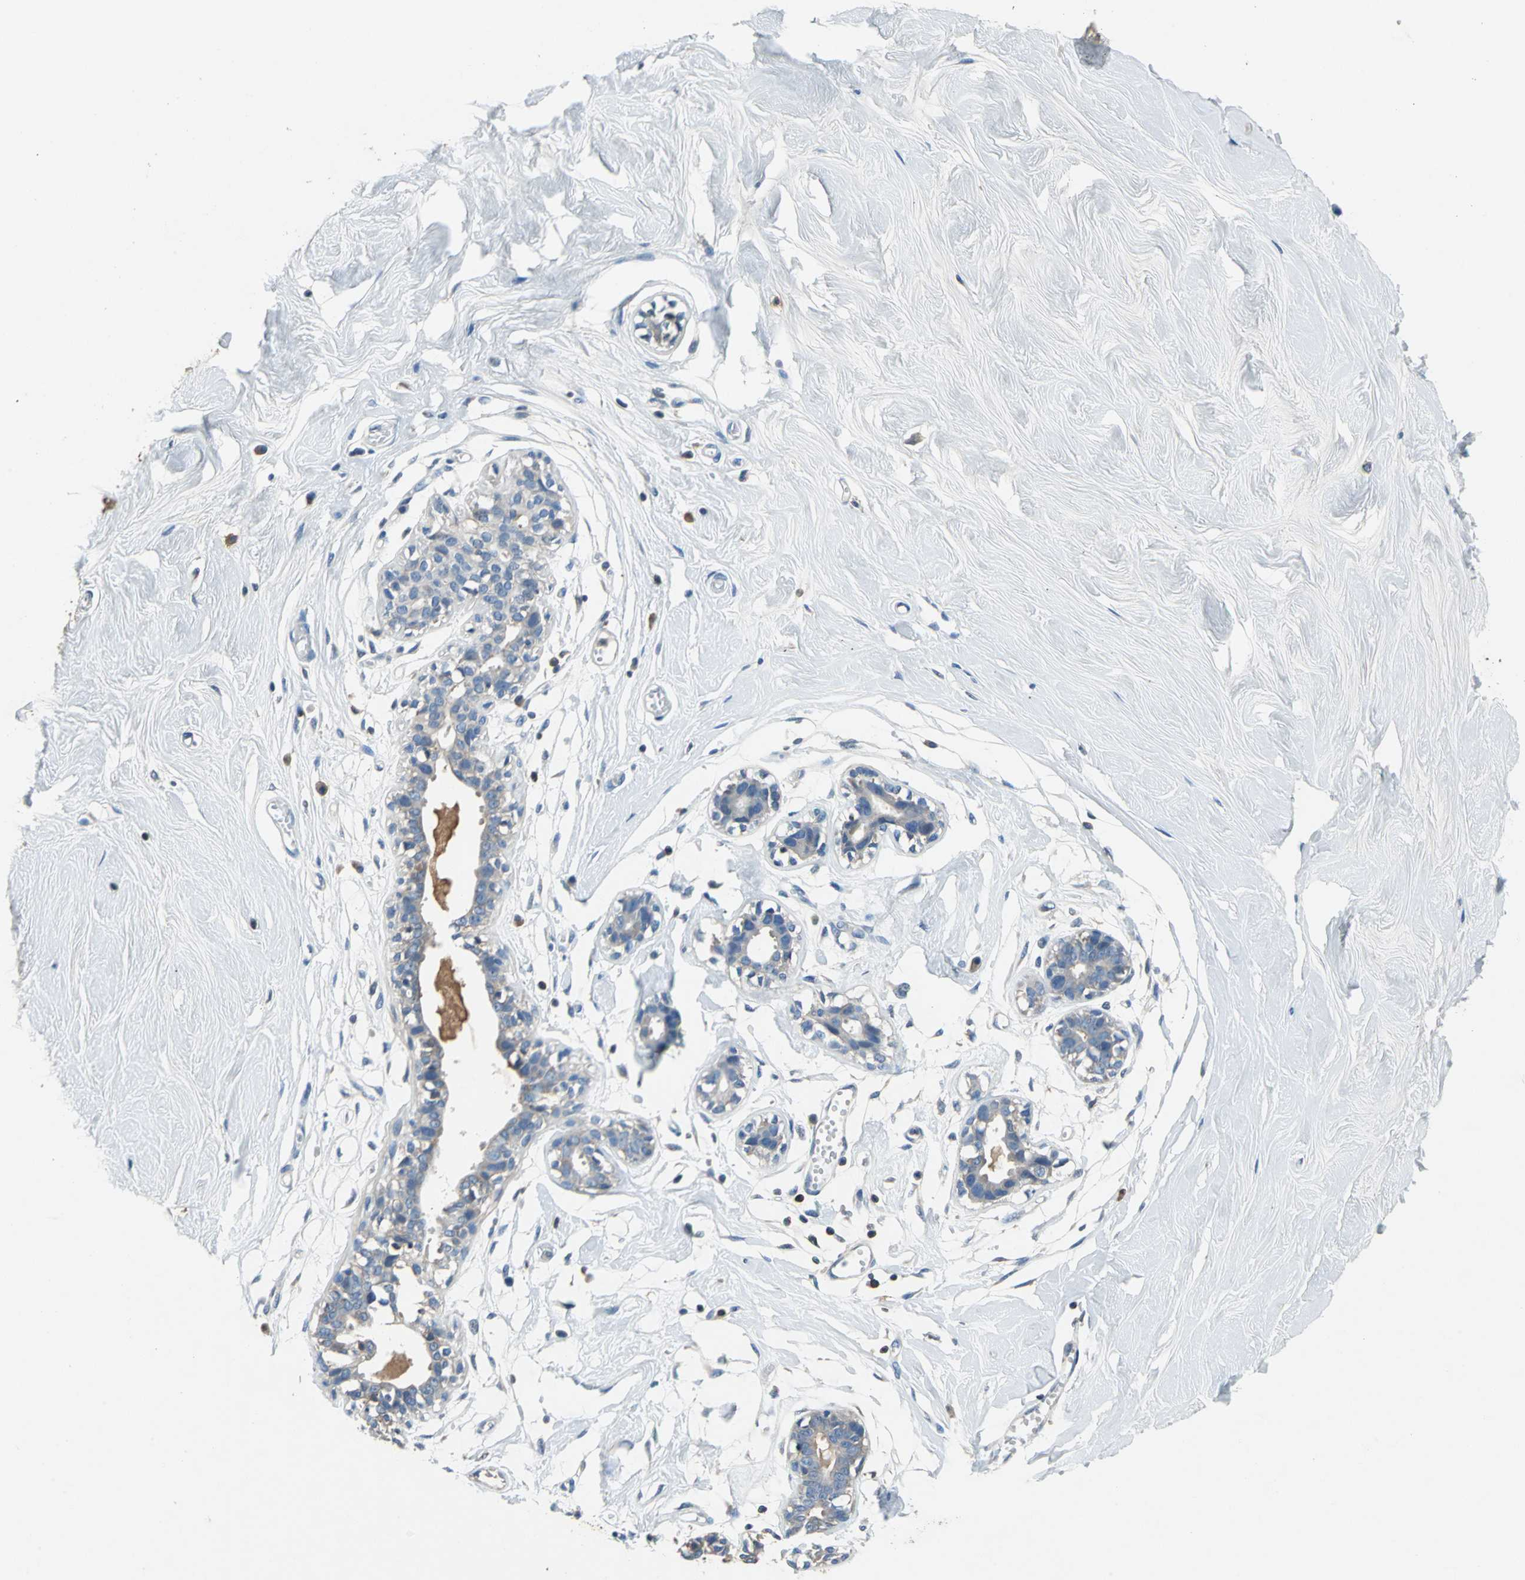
{"staining": {"intensity": "negative", "quantity": "none", "location": "none"}, "tissue": "breast", "cell_type": "Adipocytes", "image_type": "normal", "snomed": [{"axis": "morphology", "description": "Normal tissue, NOS"}, {"axis": "topography", "description": "Breast"}, {"axis": "topography", "description": "Soft tissue"}], "caption": "This image is of unremarkable breast stained with IHC to label a protein in brown with the nuclei are counter-stained blue. There is no expression in adipocytes.", "gene": "PRKCA", "patient": {"sex": "female", "age": 25}}